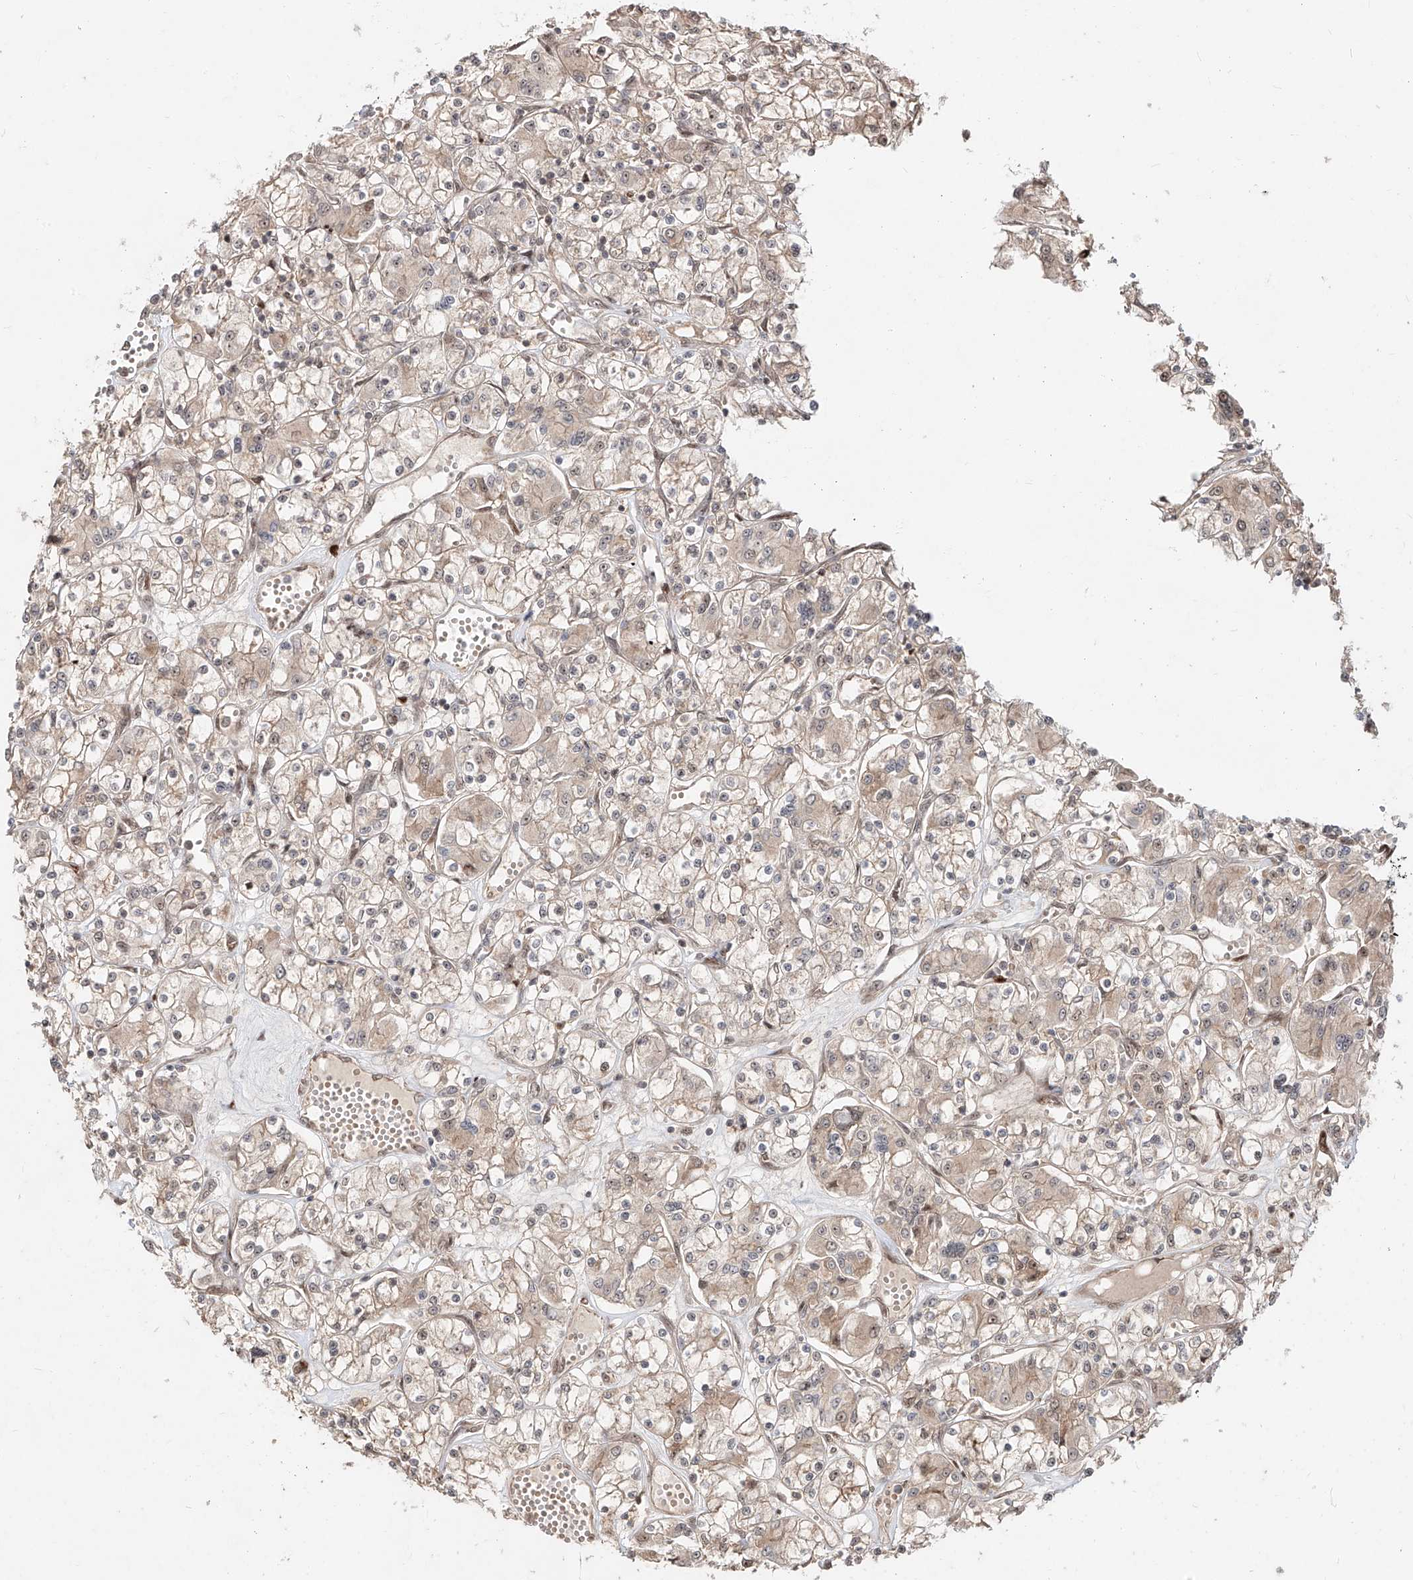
{"staining": {"intensity": "weak", "quantity": "25%-75%", "location": "cytoplasmic/membranous,nuclear"}, "tissue": "renal cancer", "cell_type": "Tumor cells", "image_type": "cancer", "snomed": [{"axis": "morphology", "description": "Adenocarcinoma, NOS"}, {"axis": "topography", "description": "Kidney"}], "caption": "Protein expression analysis of human renal adenocarcinoma reveals weak cytoplasmic/membranous and nuclear positivity in about 25%-75% of tumor cells.", "gene": "ZNF710", "patient": {"sex": "female", "age": 59}}